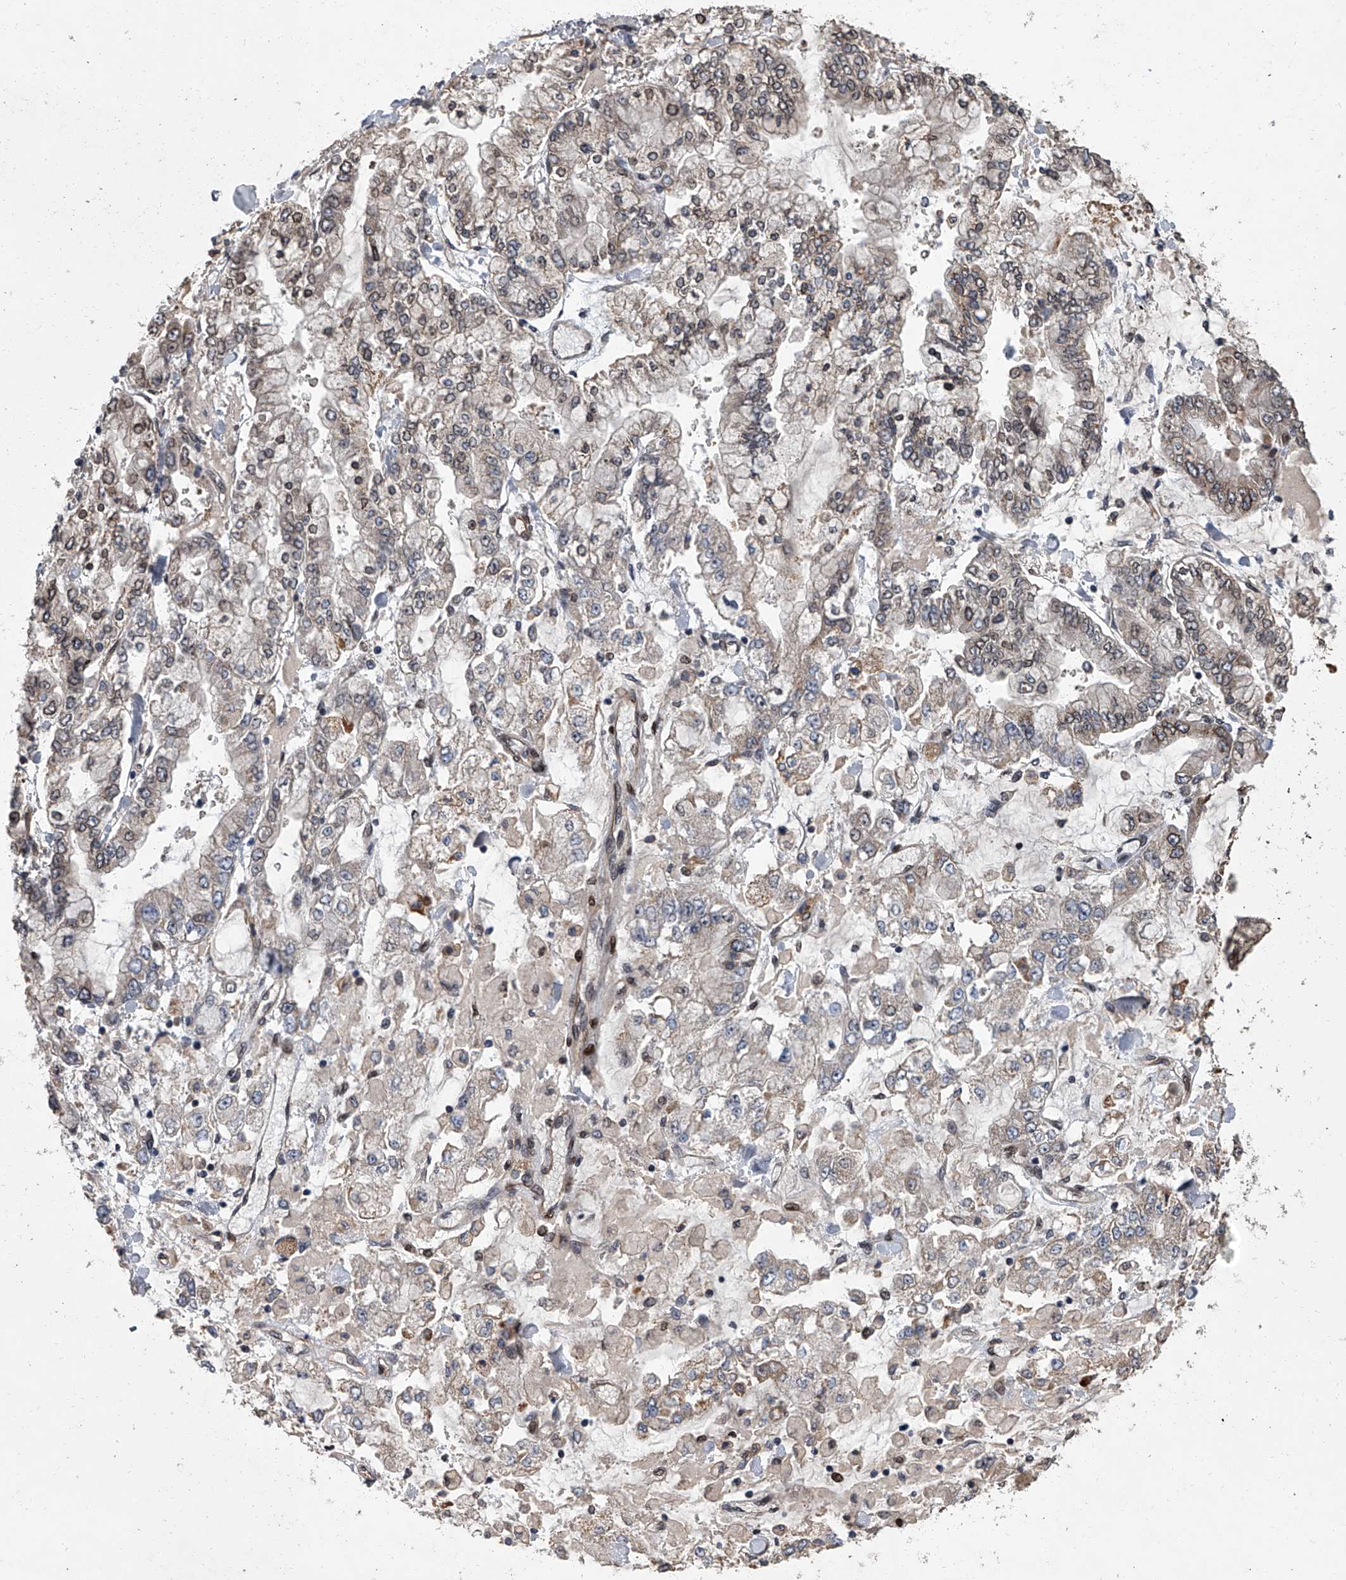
{"staining": {"intensity": "moderate", "quantity": "25%-75%", "location": "cytoplasmic/membranous,nuclear"}, "tissue": "stomach cancer", "cell_type": "Tumor cells", "image_type": "cancer", "snomed": [{"axis": "morphology", "description": "Normal tissue, NOS"}, {"axis": "morphology", "description": "Adenocarcinoma, NOS"}, {"axis": "topography", "description": "Stomach, upper"}, {"axis": "topography", "description": "Stomach"}], "caption": "The immunohistochemical stain labels moderate cytoplasmic/membranous and nuclear positivity in tumor cells of stomach cancer (adenocarcinoma) tissue.", "gene": "LRRC8C", "patient": {"sex": "male", "age": 76}}